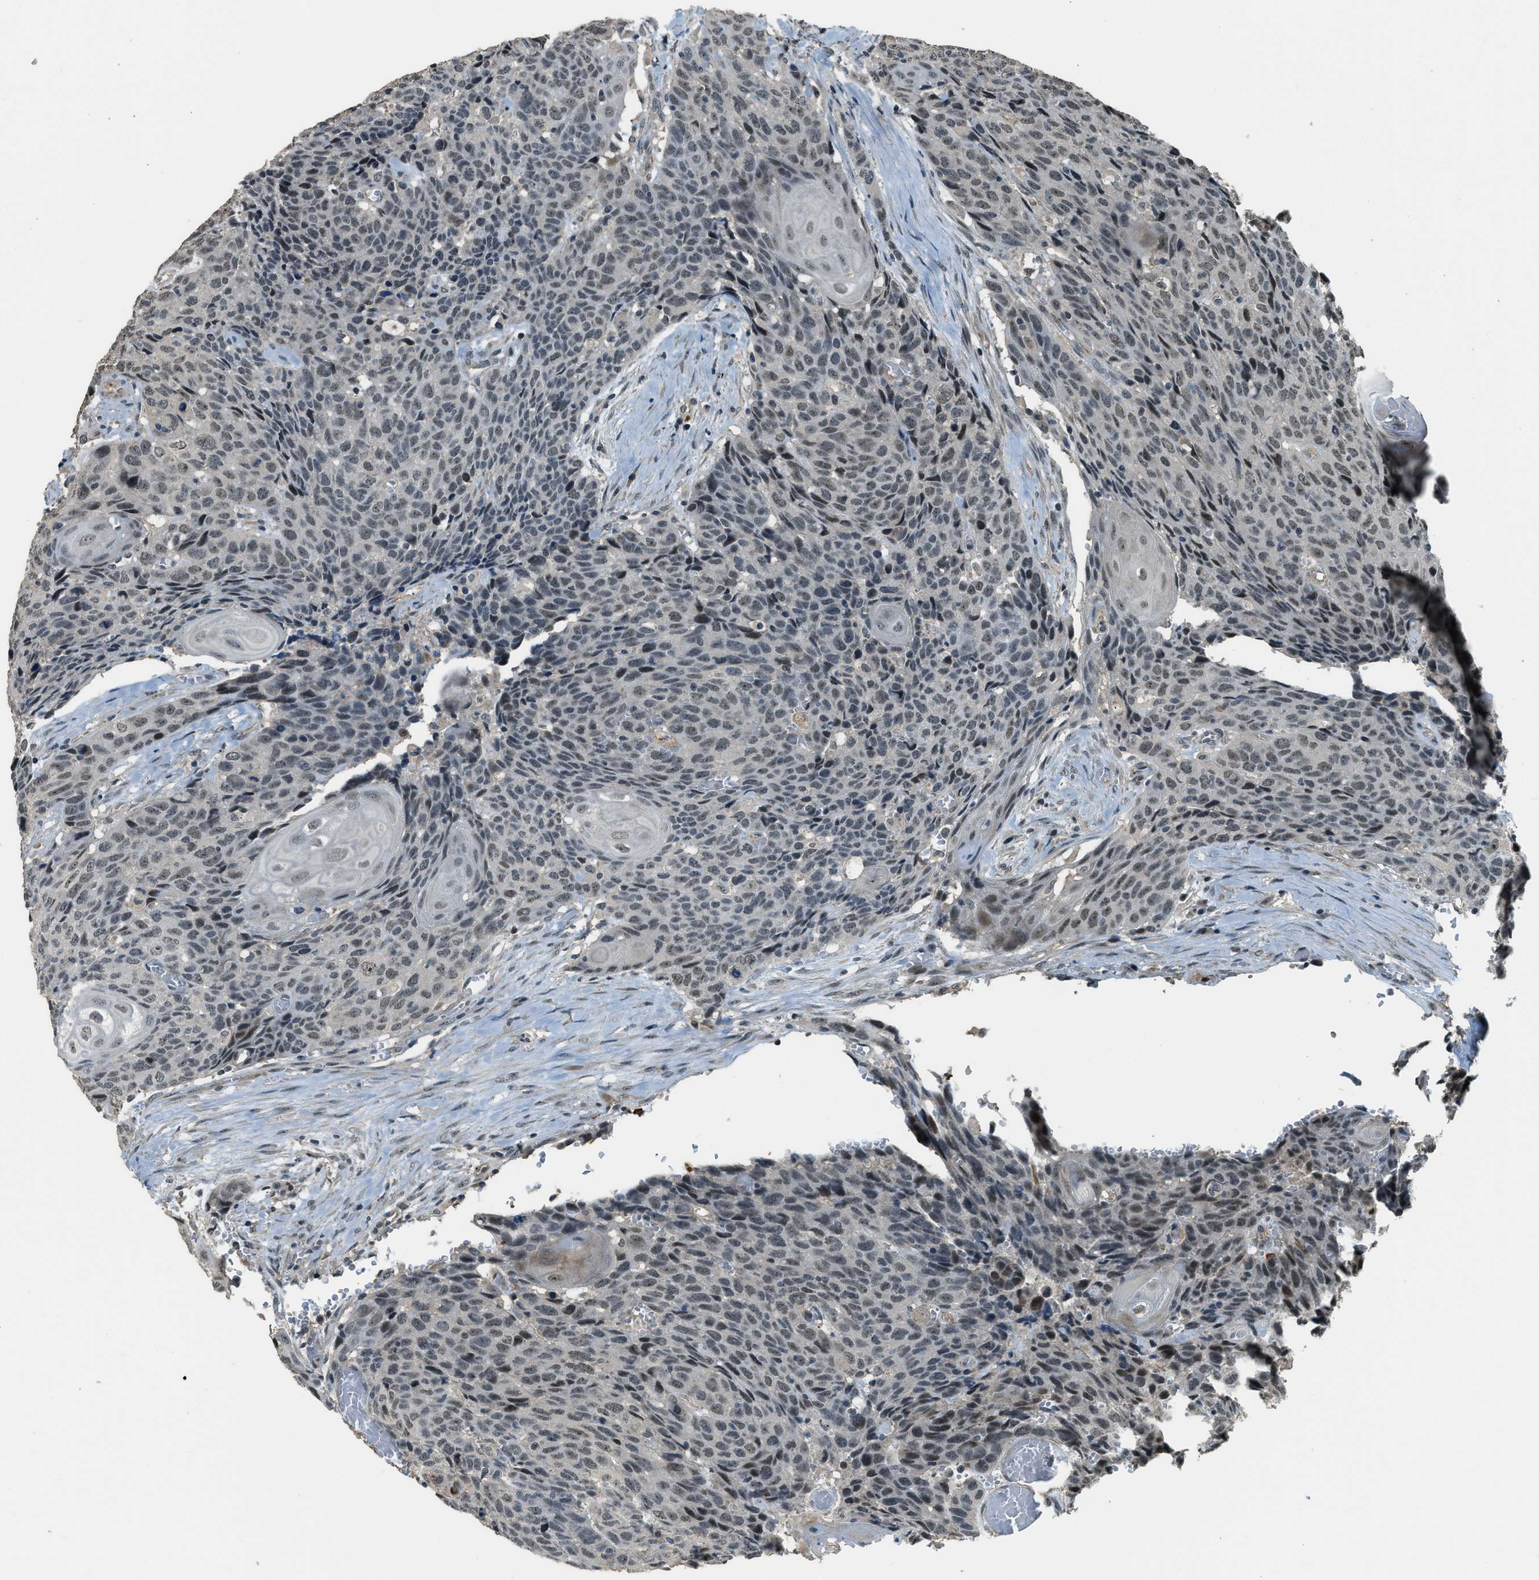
{"staining": {"intensity": "weak", "quantity": ">75%", "location": "nuclear"}, "tissue": "head and neck cancer", "cell_type": "Tumor cells", "image_type": "cancer", "snomed": [{"axis": "morphology", "description": "Squamous cell carcinoma, NOS"}, {"axis": "topography", "description": "Head-Neck"}], "caption": "About >75% of tumor cells in squamous cell carcinoma (head and neck) show weak nuclear protein staining as visualized by brown immunohistochemical staining.", "gene": "MED21", "patient": {"sex": "male", "age": 66}}